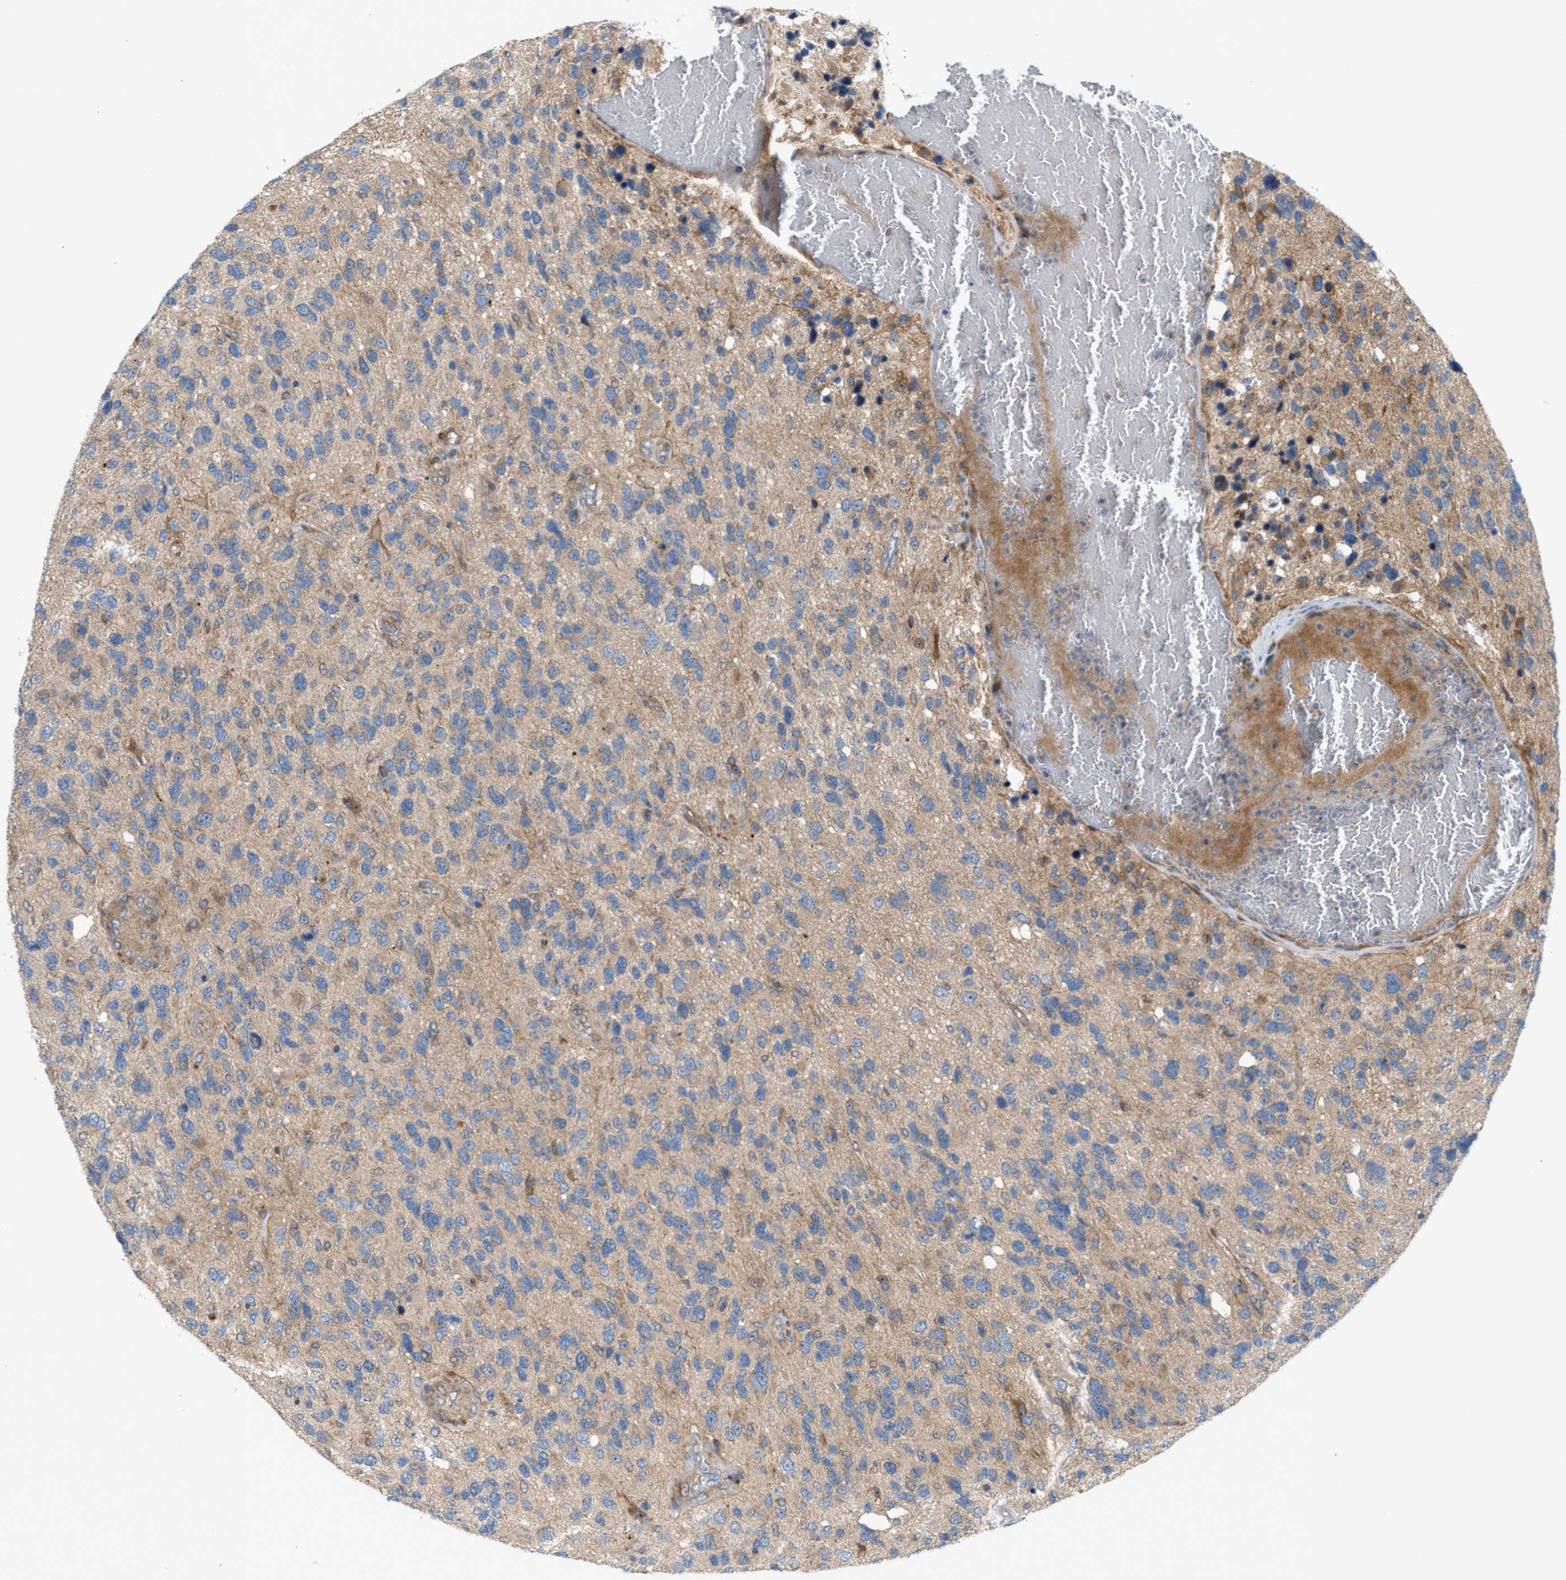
{"staining": {"intensity": "weak", "quantity": "<25%", "location": "cytoplasmic/membranous"}, "tissue": "glioma", "cell_type": "Tumor cells", "image_type": "cancer", "snomed": [{"axis": "morphology", "description": "Glioma, malignant, High grade"}, {"axis": "topography", "description": "Brain"}], "caption": "An immunohistochemistry (IHC) photomicrograph of malignant glioma (high-grade) is shown. There is no staining in tumor cells of malignant glioma (high-grade).", "gene": "CYB5D1", "patient": {"sex": "female", "age": 58}}